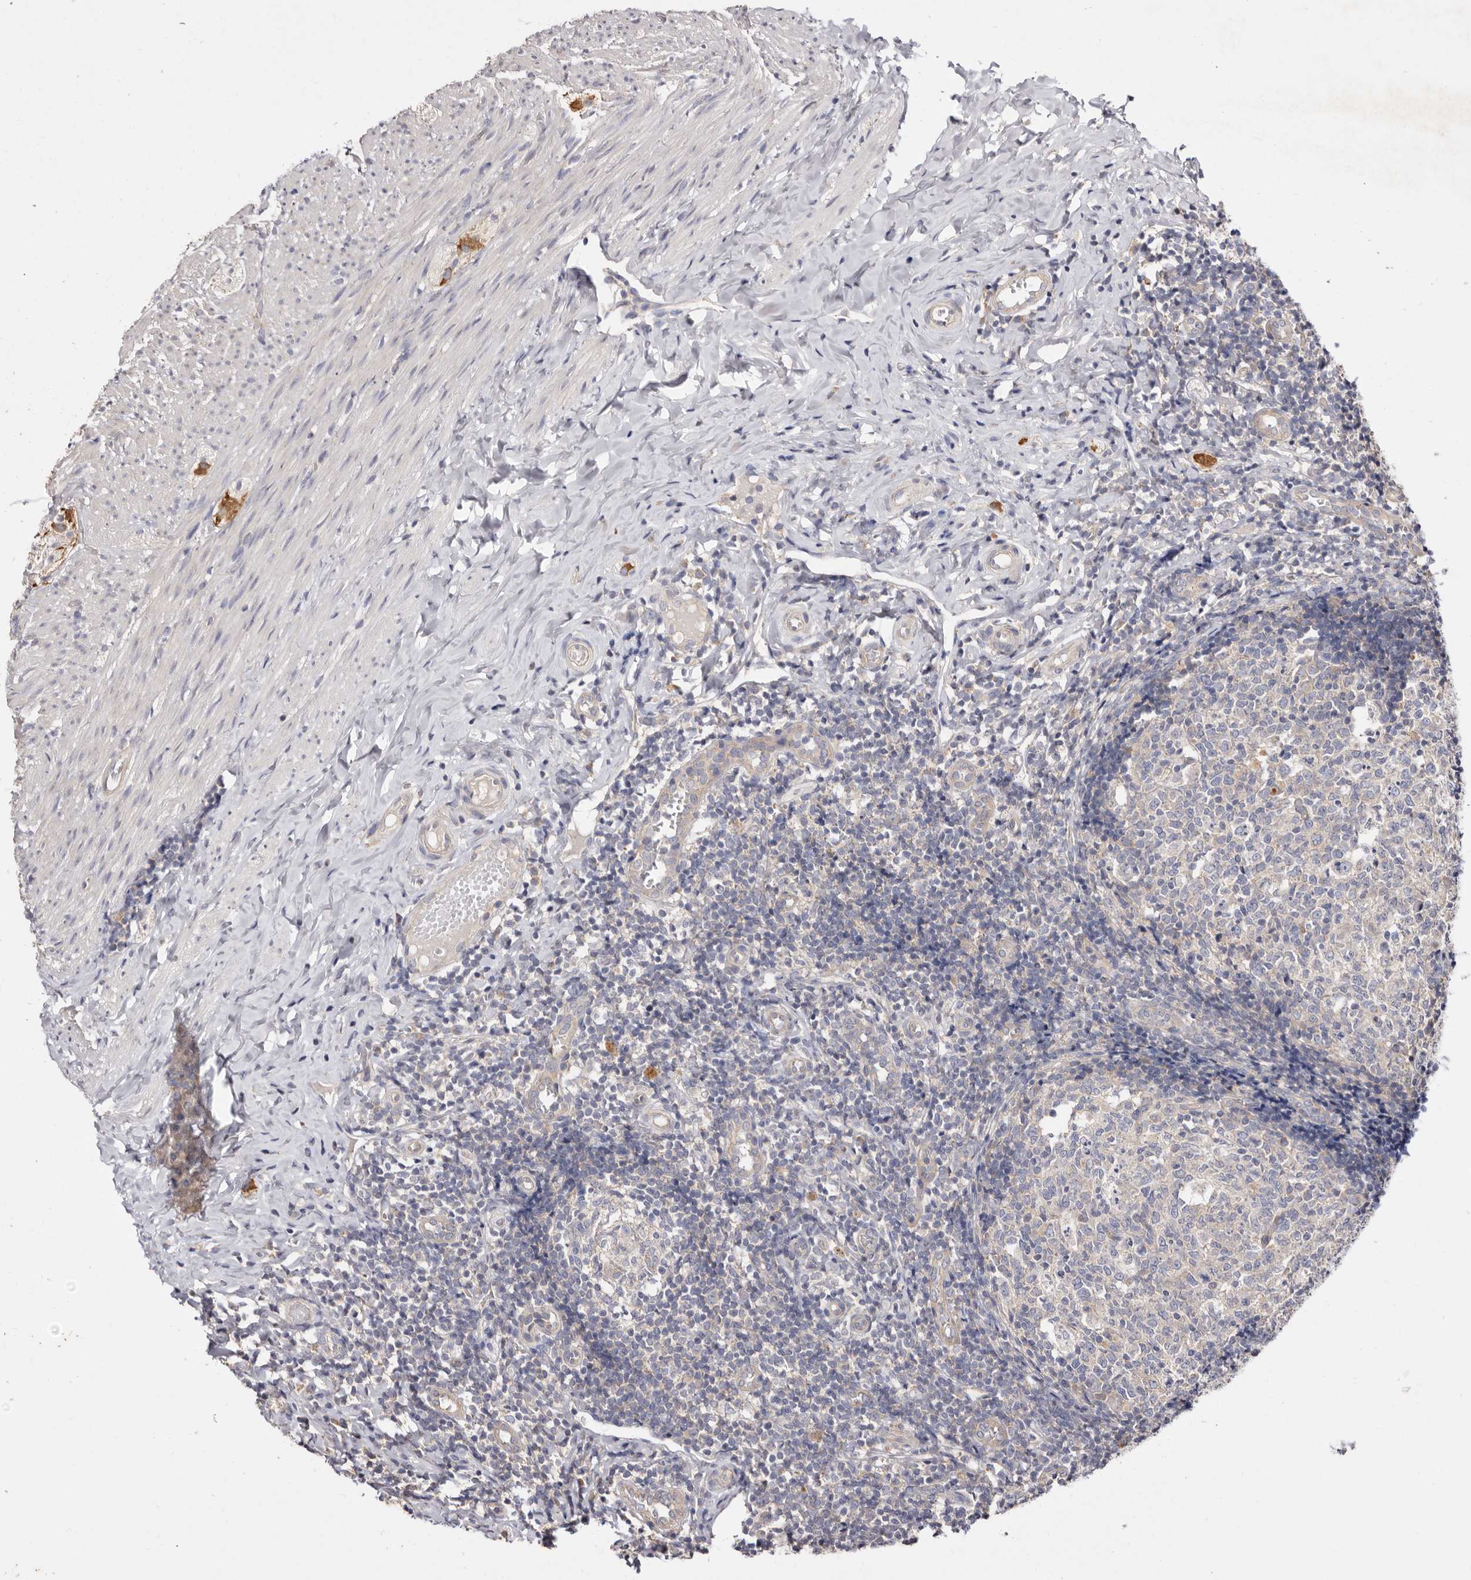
{"staining": {"intensity": "moderate", "quantity": ">75%", "location": "cytoplasmic/membranous"}, "tissue": "appendix", "cell_type": "Glandular cells", "image_type": "normal", "snomed": [{"axis": "morphology", "description": "Normal tissue, NOS"}, {"axis": "topography", "description": "Appendix"}], "caption": "The immunohistochemical stain highlights moderate cytoplasmic/membranous expression in glandular cells of normal appendix. The staining was performed using DAB, with brown indicating positive protein expression. Nuclei are stained blue with hematoxylin.", "gene": "FAM167B", "patient": {"sex": "male", "age": 8}}